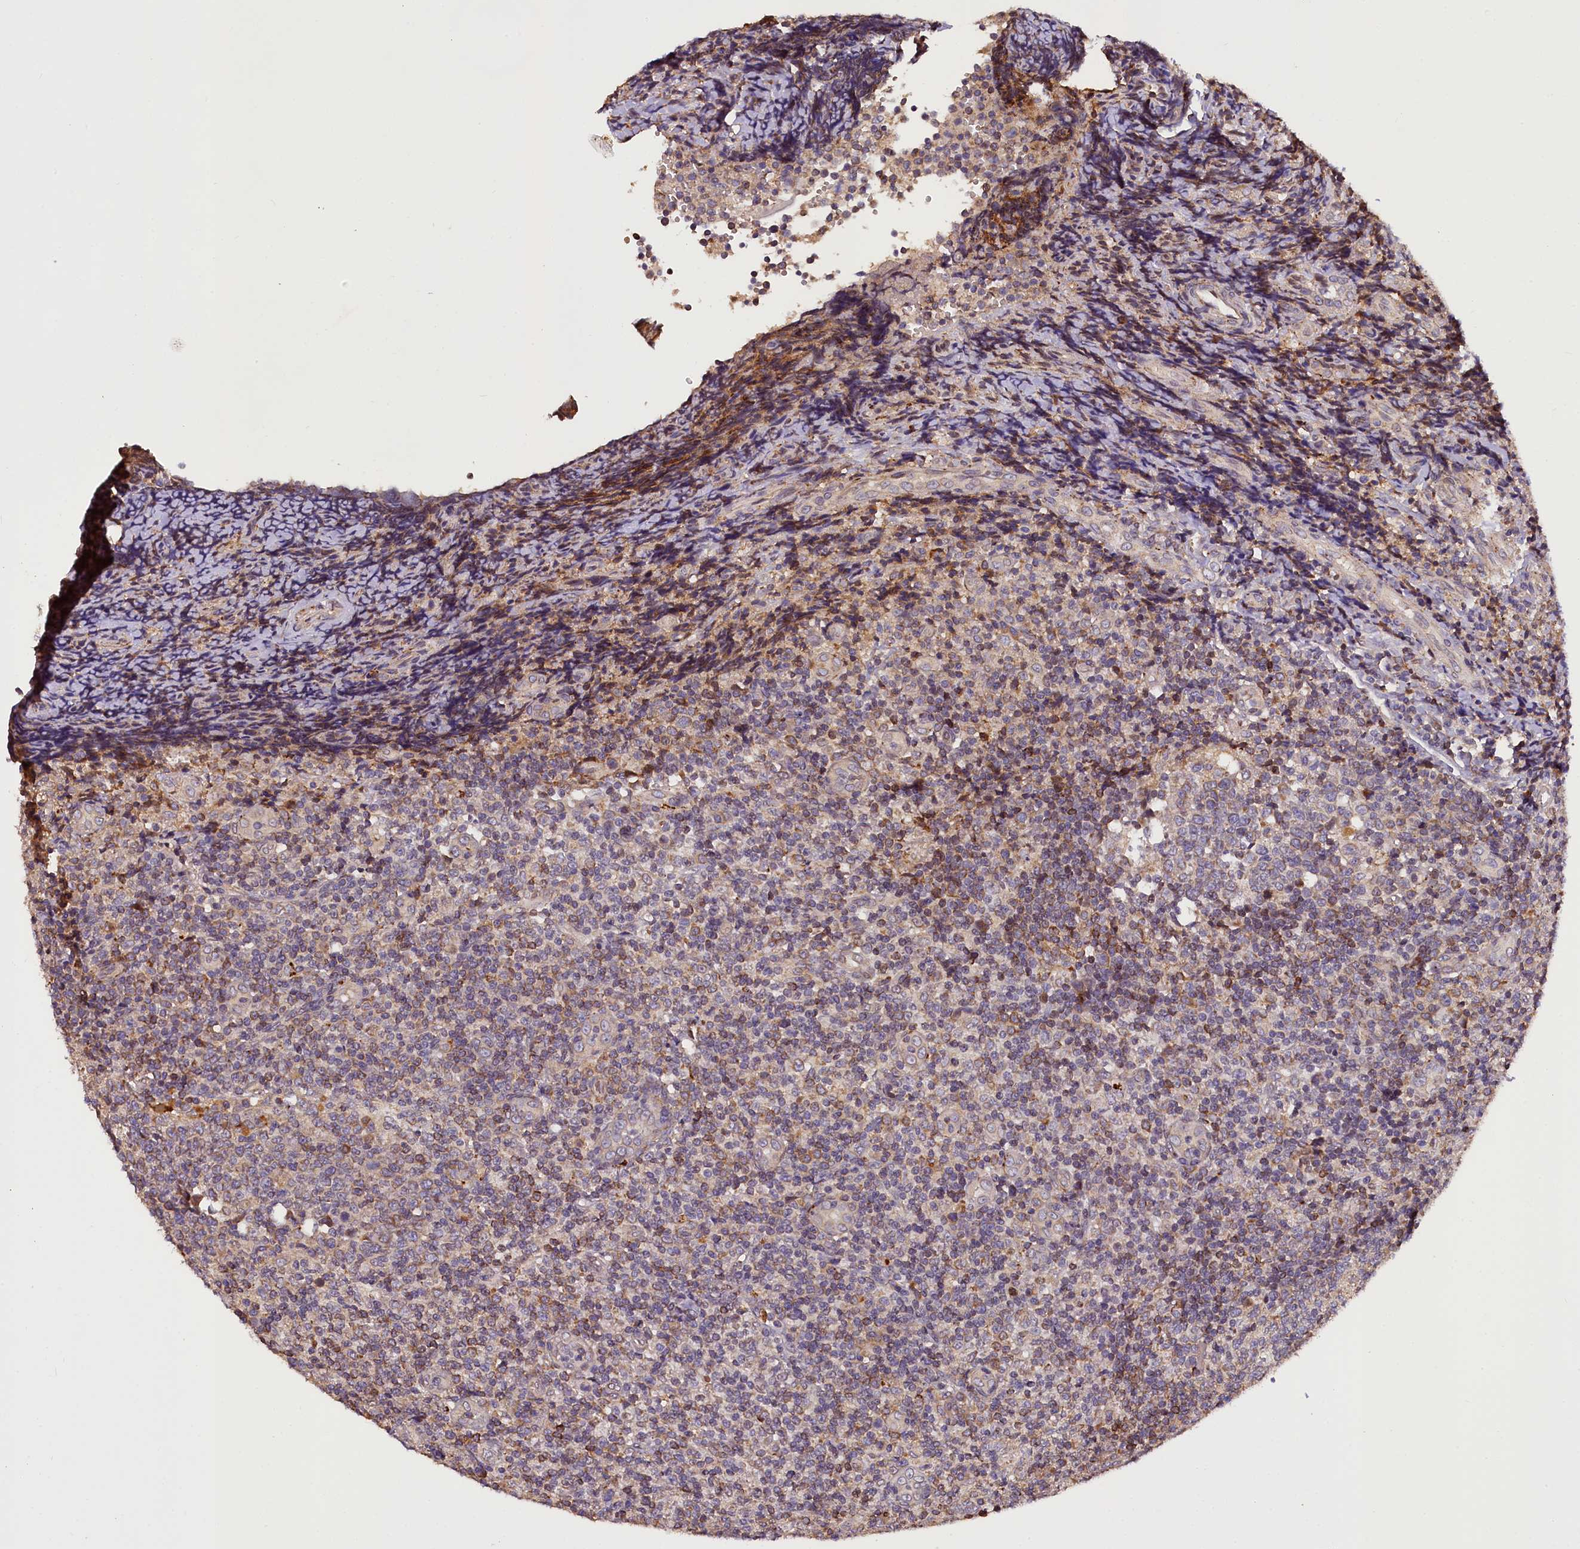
{"staining": {"intensity": "moderate", "quantity": "25%-75%", "location": "cytoplasmic/membranous"}, "tissue": "tonsil", "cell_type": "Germinal center cells", "image_type": "normal", "snomed": [{"axis": "morphology", "description": "Normal tissue, NOS"}, {"axis": "topography", "description": "Tonsil"}], "caption": "DAB immunohistochemical staining of unremarkable human tonsil shows moderate cytoplasmic/membranous protein staining in about 25%-75% of germinal center cells.", "gene": "SUPV3L1", "patient": {"sex": "female", "age": 19}}